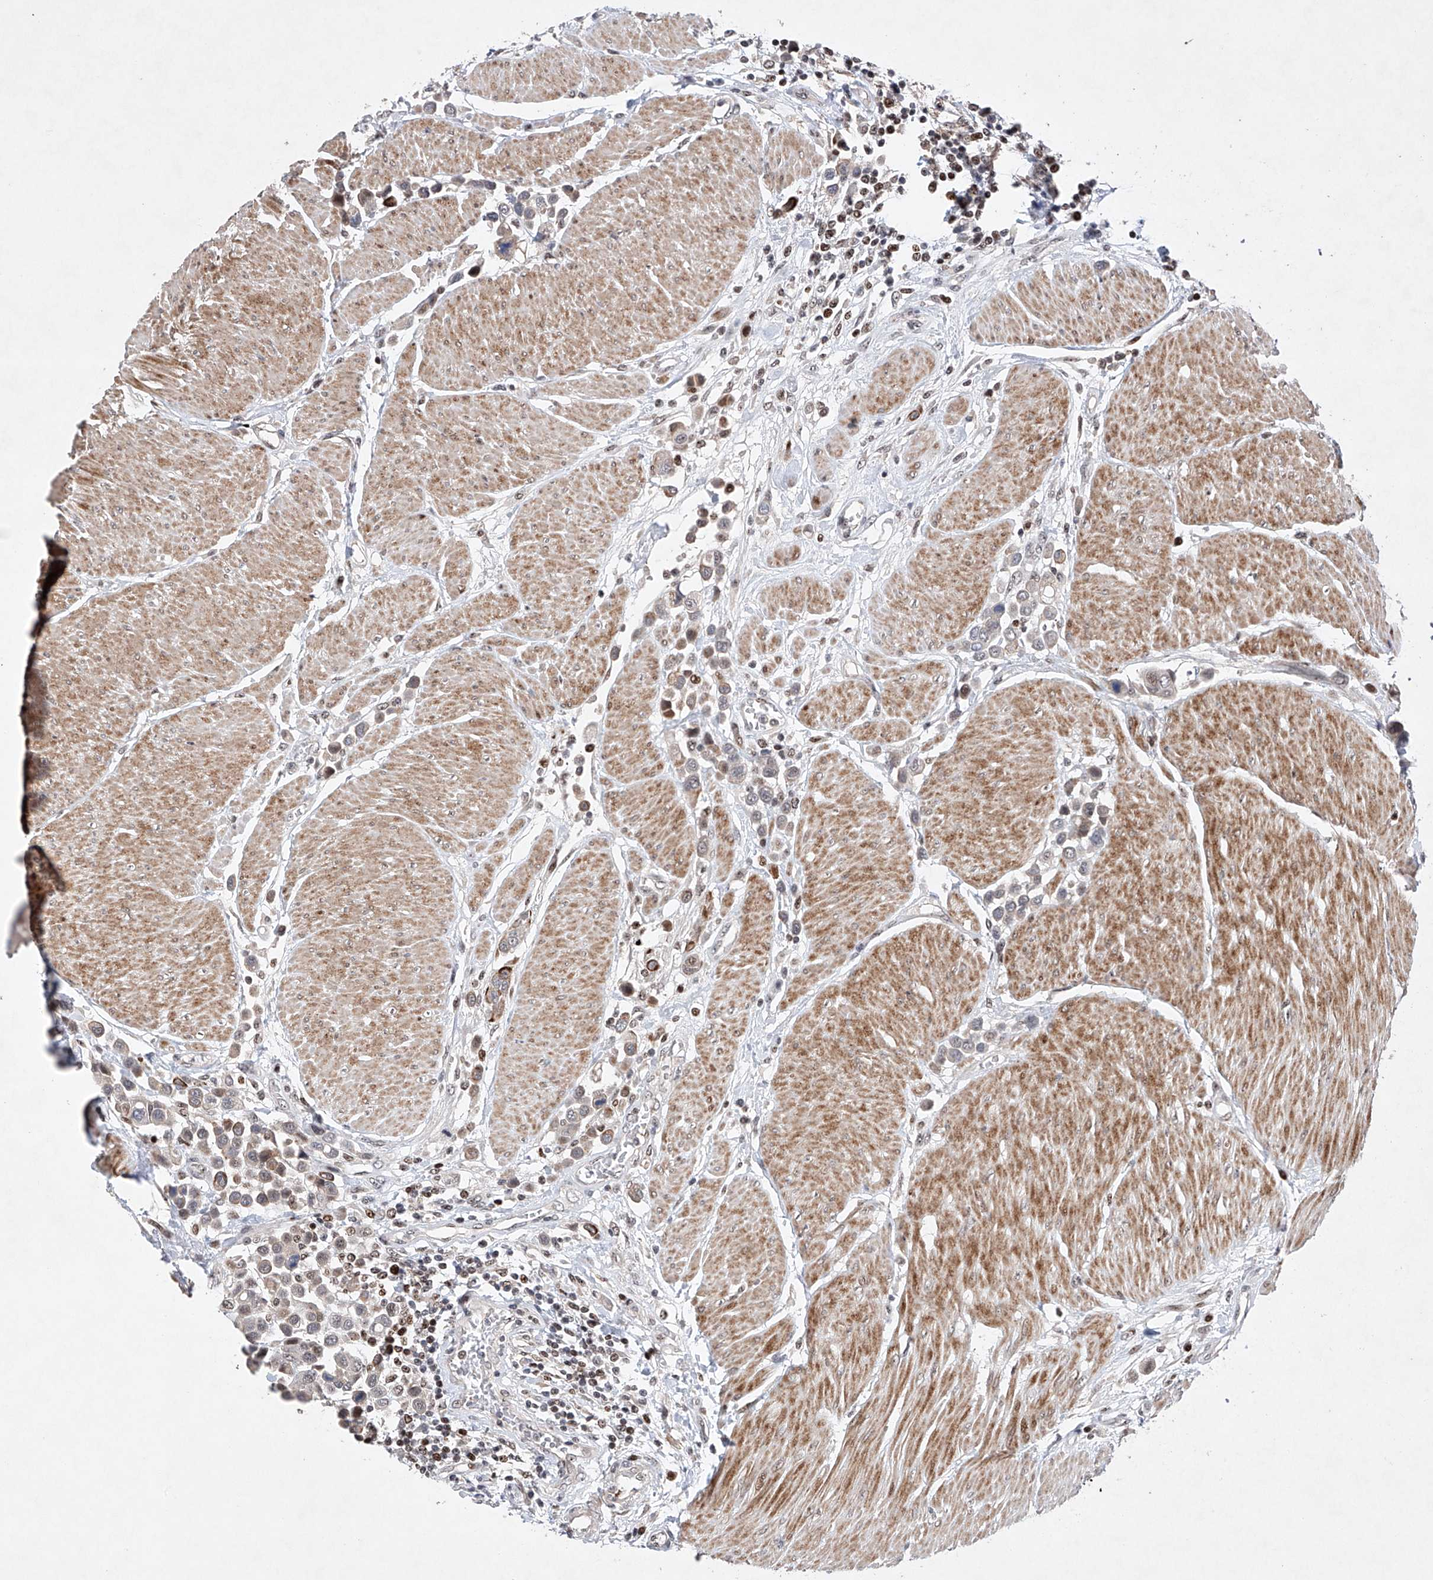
{"staining": {"intensity": "weak", "quantity": "25%-75%", "location": "cytoplasmic/membranous"}, "tissue": "urothelial cancer", "cell_type": "Tumor cells", "image_type": "cancer", "snomed": [{"axis": "morphology", "description": "Urothelial carcinoma, High grade"}, {"axis": "topography", "description": "Urinary bladder"}], "caption": "Immunohistochemistry image of neoplastic tissue: urothelial carcinoma (high-grade) stained using immunohistochemistry (IHC) exhibits low levels of weak protein expression localized specifically in the cytoplasmic/membranous of tumor cells, appearing as a cytoplasmic/membranous brown color.", "gene": "AFG1L", "patient": {"sex": "male", "age": 50}}